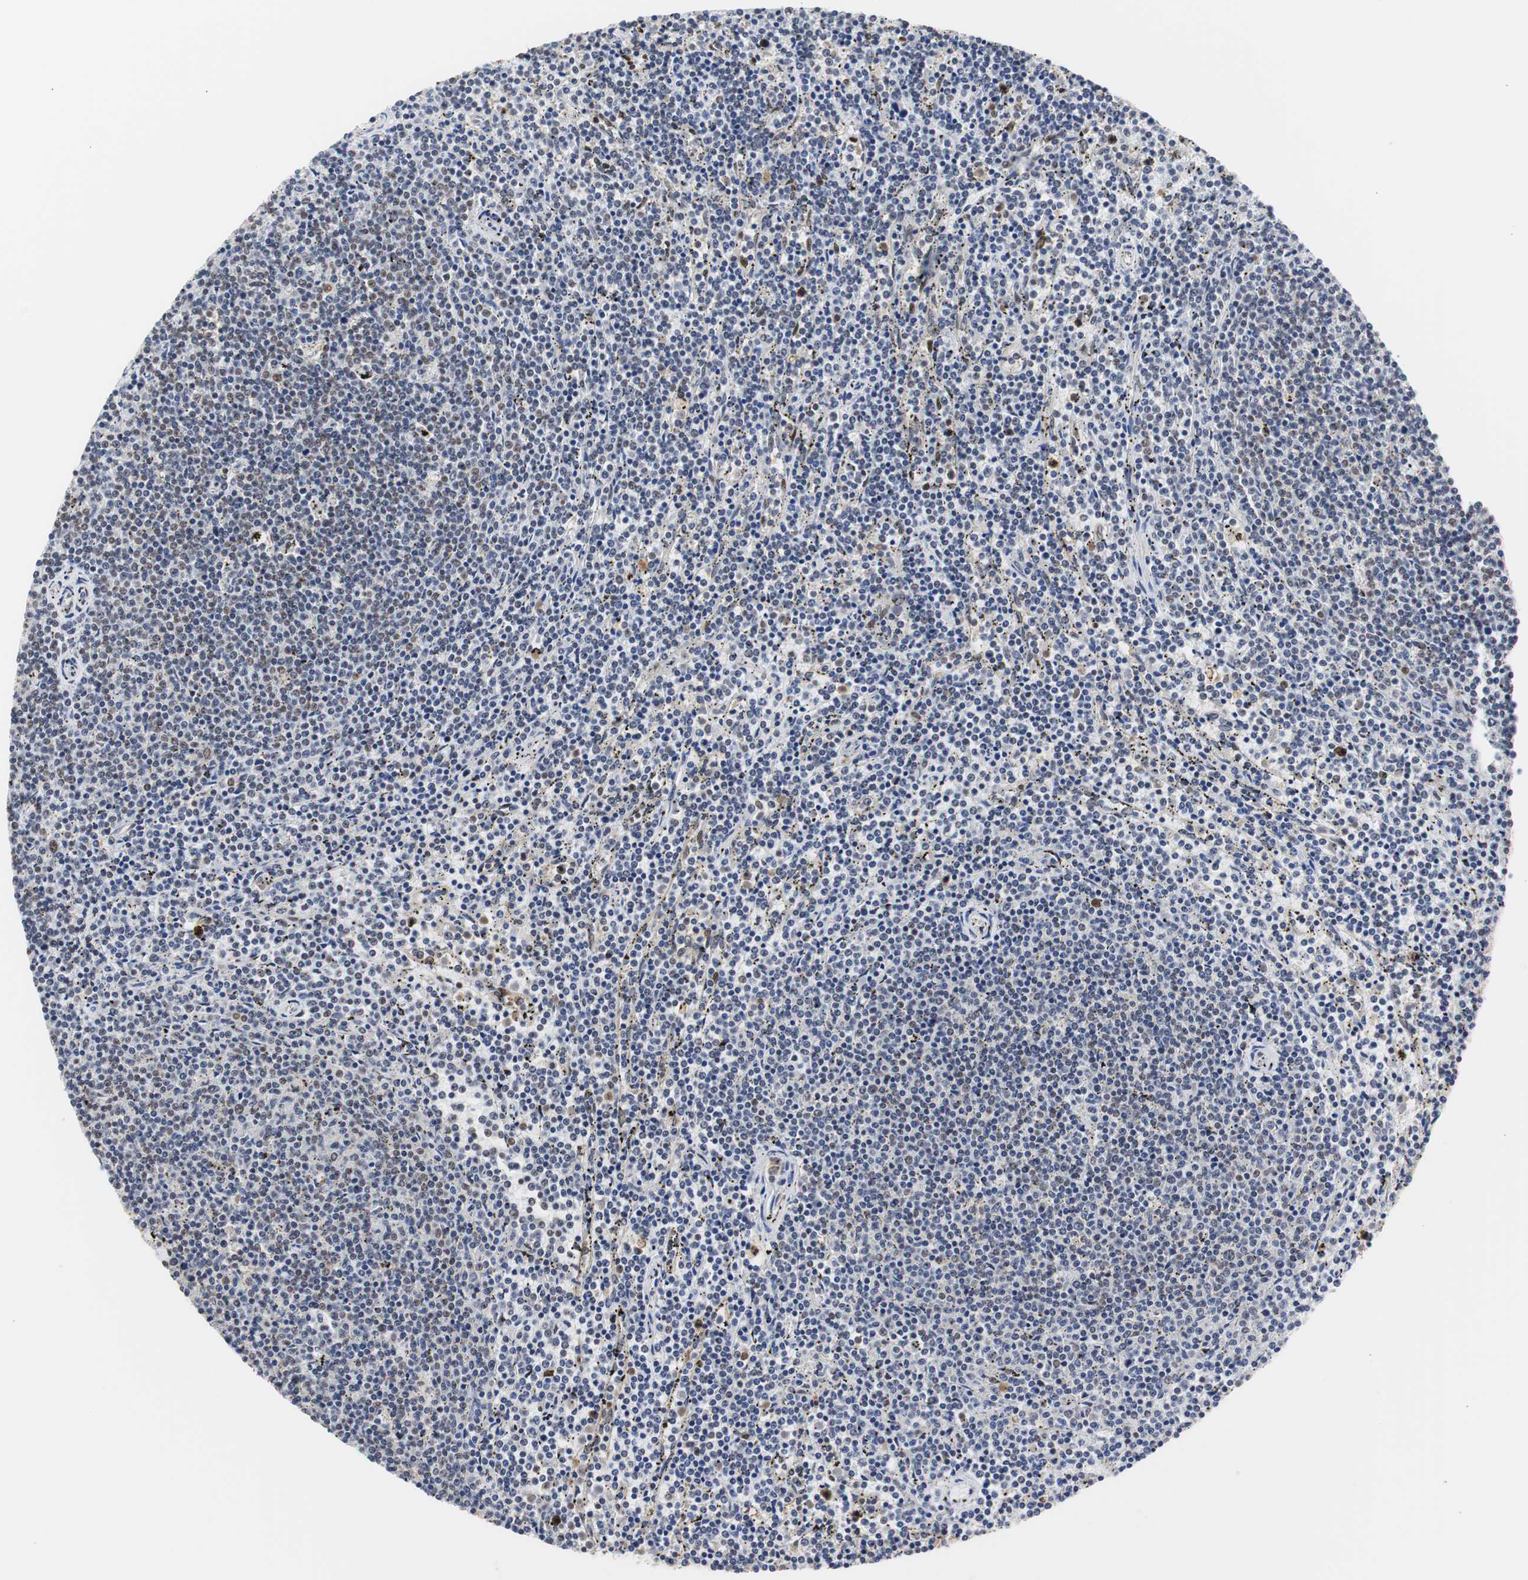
{"staining": {"intensity": "weak", "quantity": "<25%", "location": "nuclear"}, "tissue": "lymphoma", "cell_type": "Tumor cells", "image_type": "cancer", "snomed": [{"axis": "morphology", "description": "Malignant lymphoma, non-Hodgkin's type, Low grade"}, {"axis": "topography", "description": "Spleen"}], "caption": "Tumor cells are negative for protein expression in human low-grade malignant lymphoma, non-Hodgkin's type.", "gene": "ZFC3H1", "patient": {"sex": "female", "age": 50}}